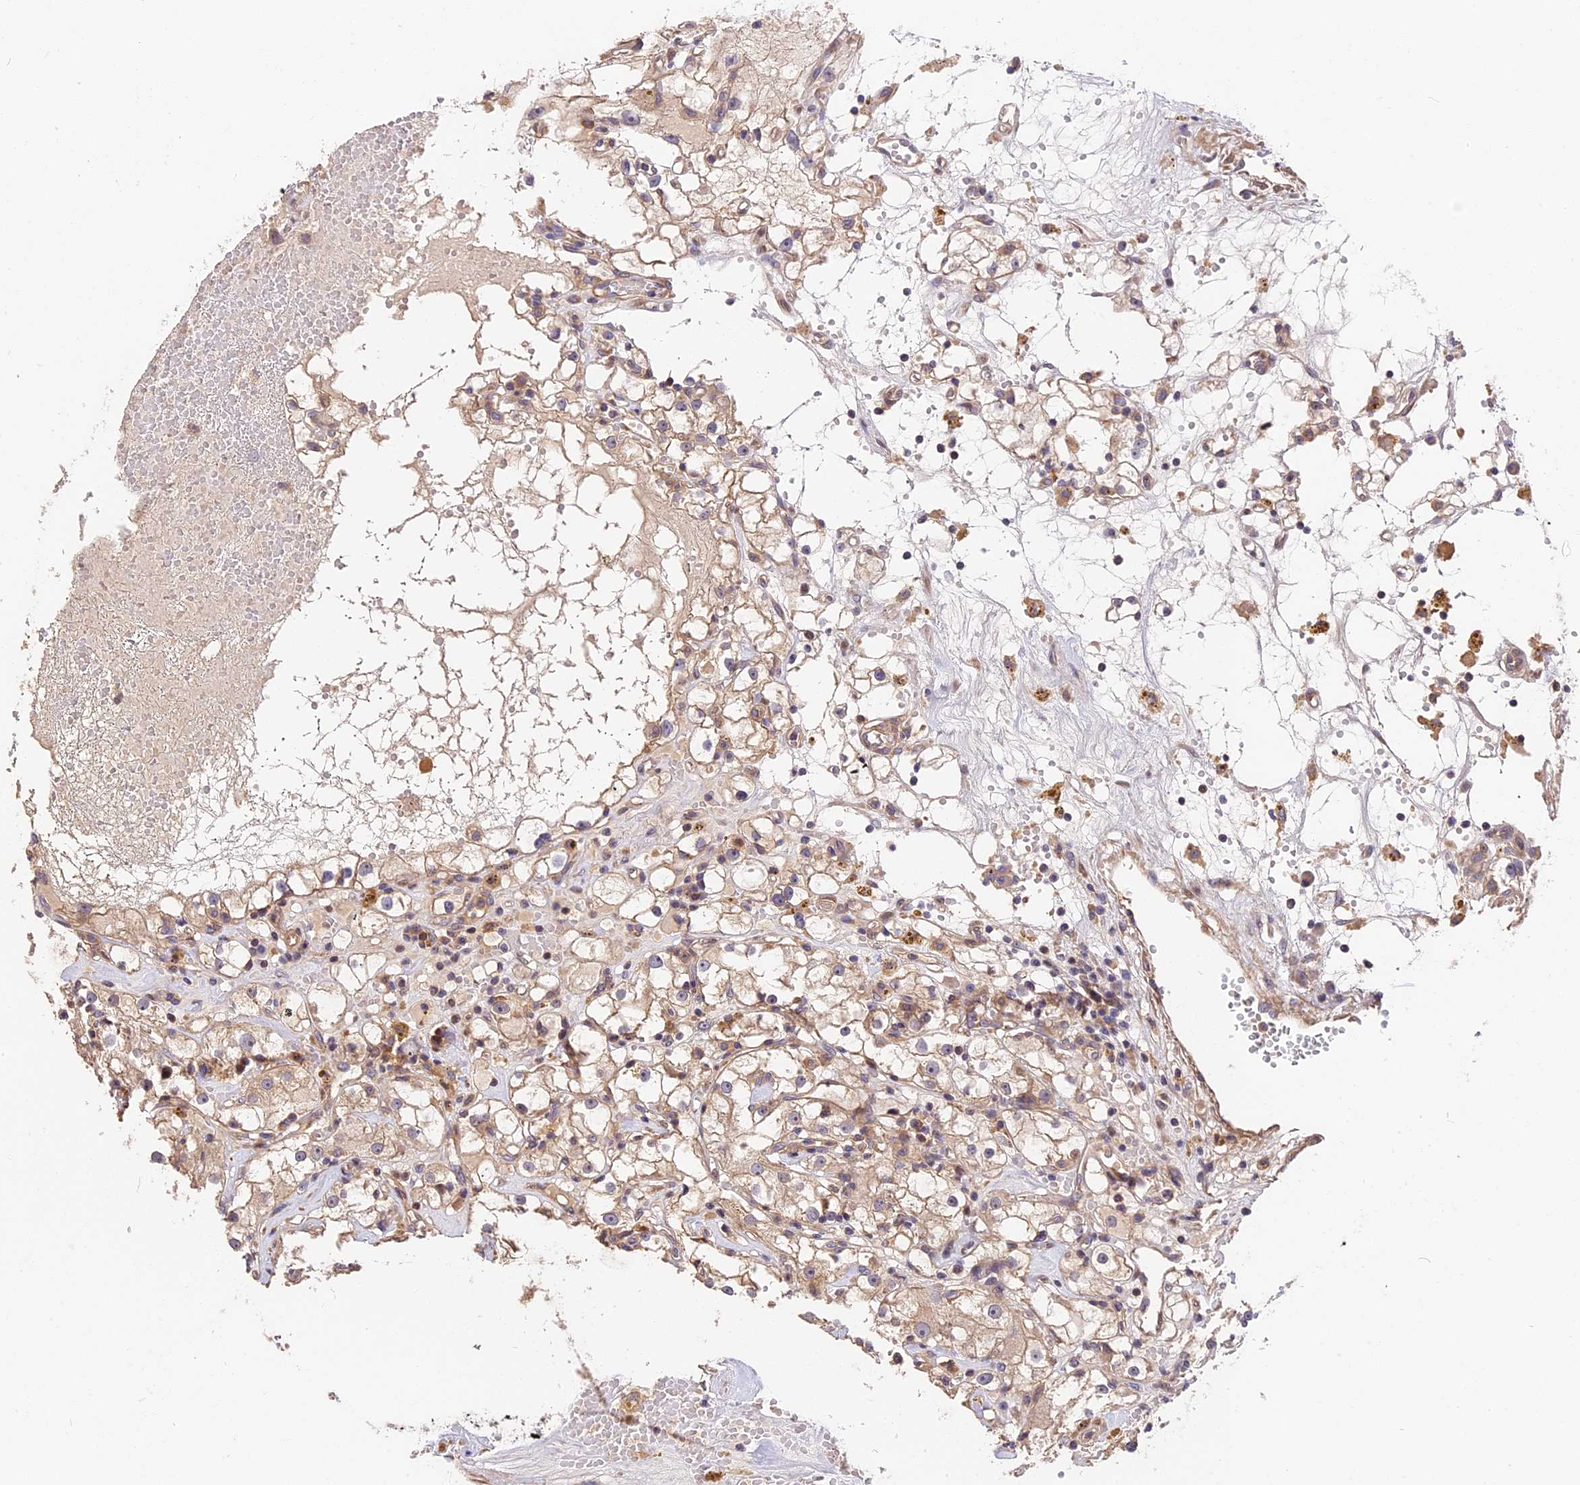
{"staining": {"intensity": "weak", "quantity": "<25%", "location": "cytoplasmic/membranous"}, "tissue": "renal cancer", "cell_type": "Tumor cells", "image_type": "cancer", "snomed": [{"axis": "morphology", "description": "Adenocarcinoma, NOS"}, {"axis": "topography", "description": "Kidney"}], "caption": "Tumor cells show no significant protein positivity in renal adenocarcinoma. (DAB (3,3'-diaminobenzidine) immunohistochemistry, high magnification).", "gene": "ARHGAP17", "patient": {"sex": "male", "age": 56}}